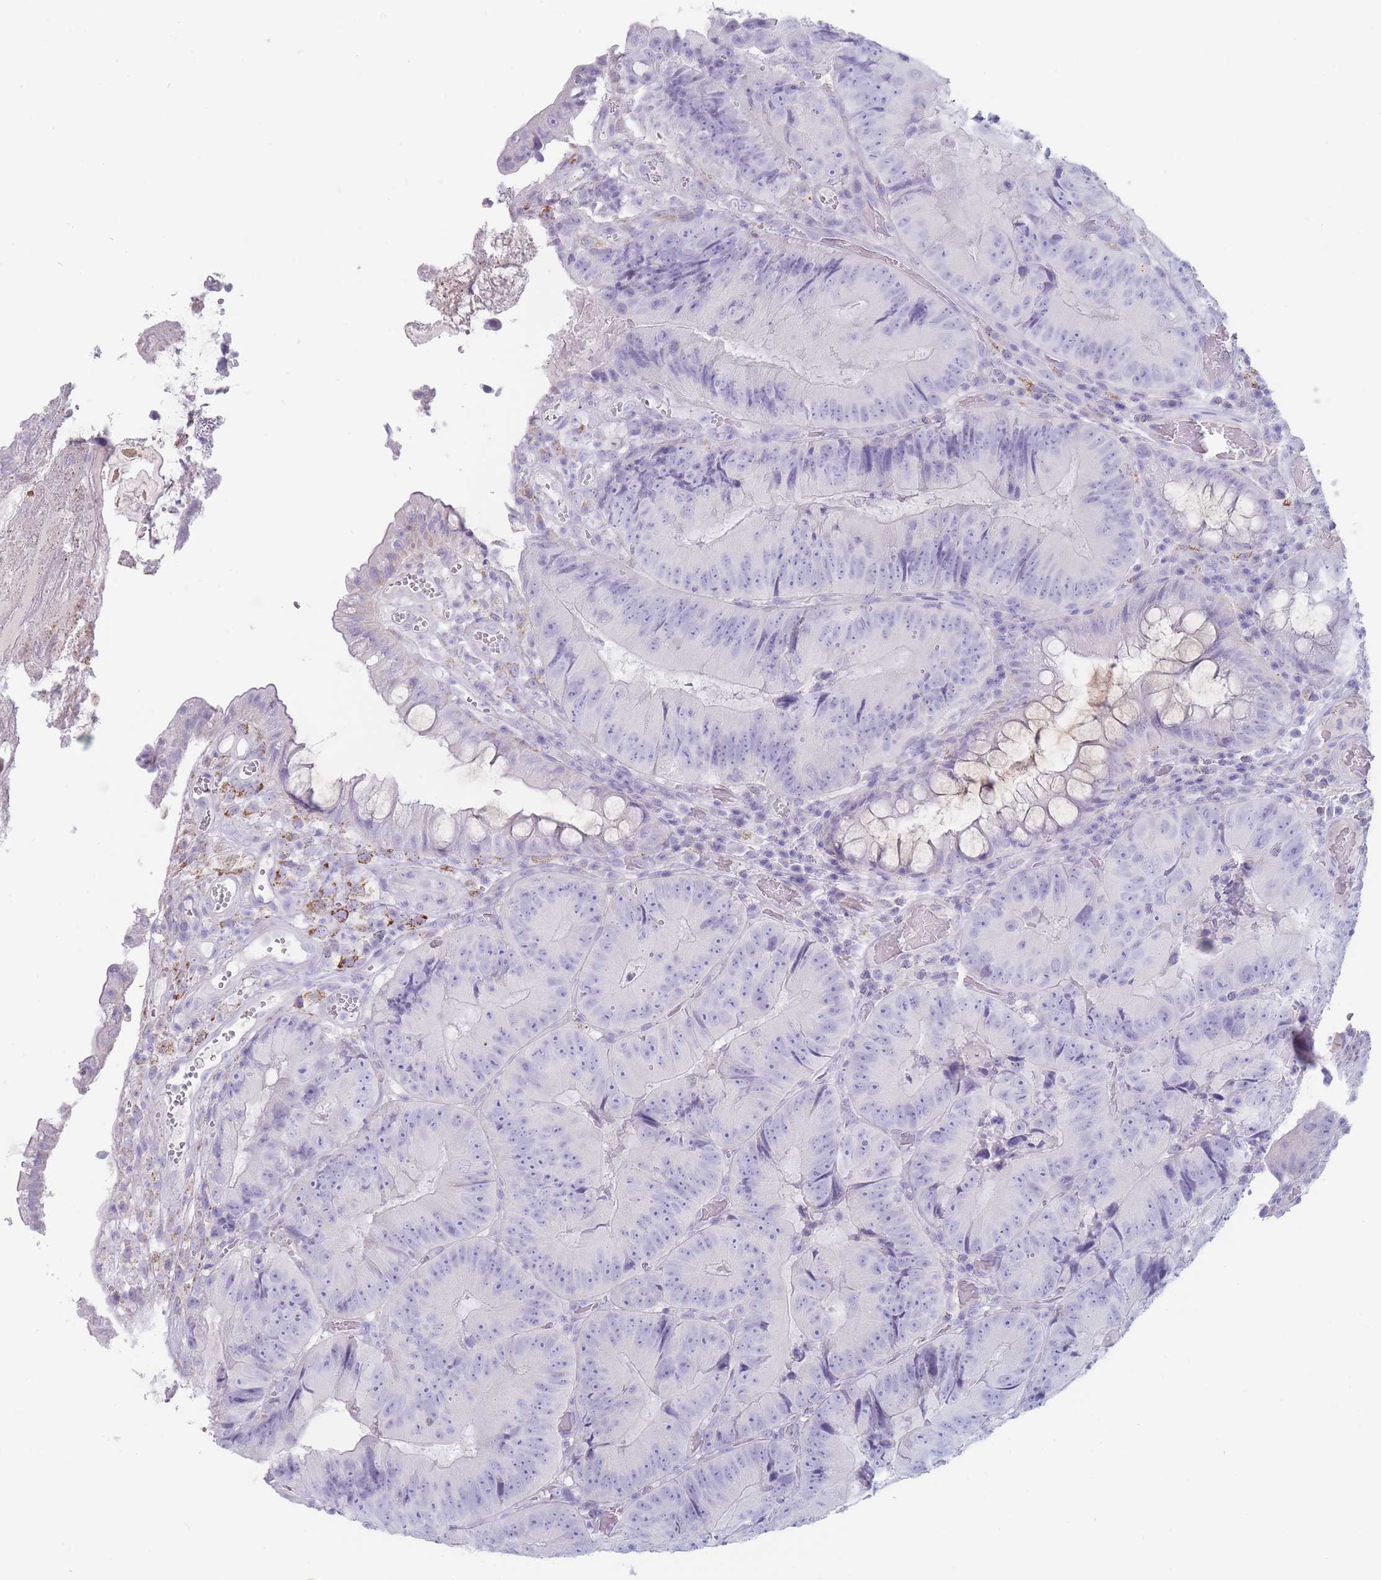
{"staining": {"intensity": "negative", "quantity": "none", "location": "none"}, "tissue": "colorectal cancer", "cell_type": "Tumor cells", "image_type": "cancer", "snomed": [{"axis": "morphology", "description": "Adenocarcinoma, NOS"}, {"axis": "topography", "description": "Colon"}], "caption": "High magnification brightfield microscopy of colorectal cancer stained with DAB (3,3'-diaminobenzidine) (brown) and counterstained with hematoxylin (blue): tumor cells show no significant expression. (DAB IHC, high magnification).", "gene": "GPR12", "patient": {"sex": "female", "age": 86}}